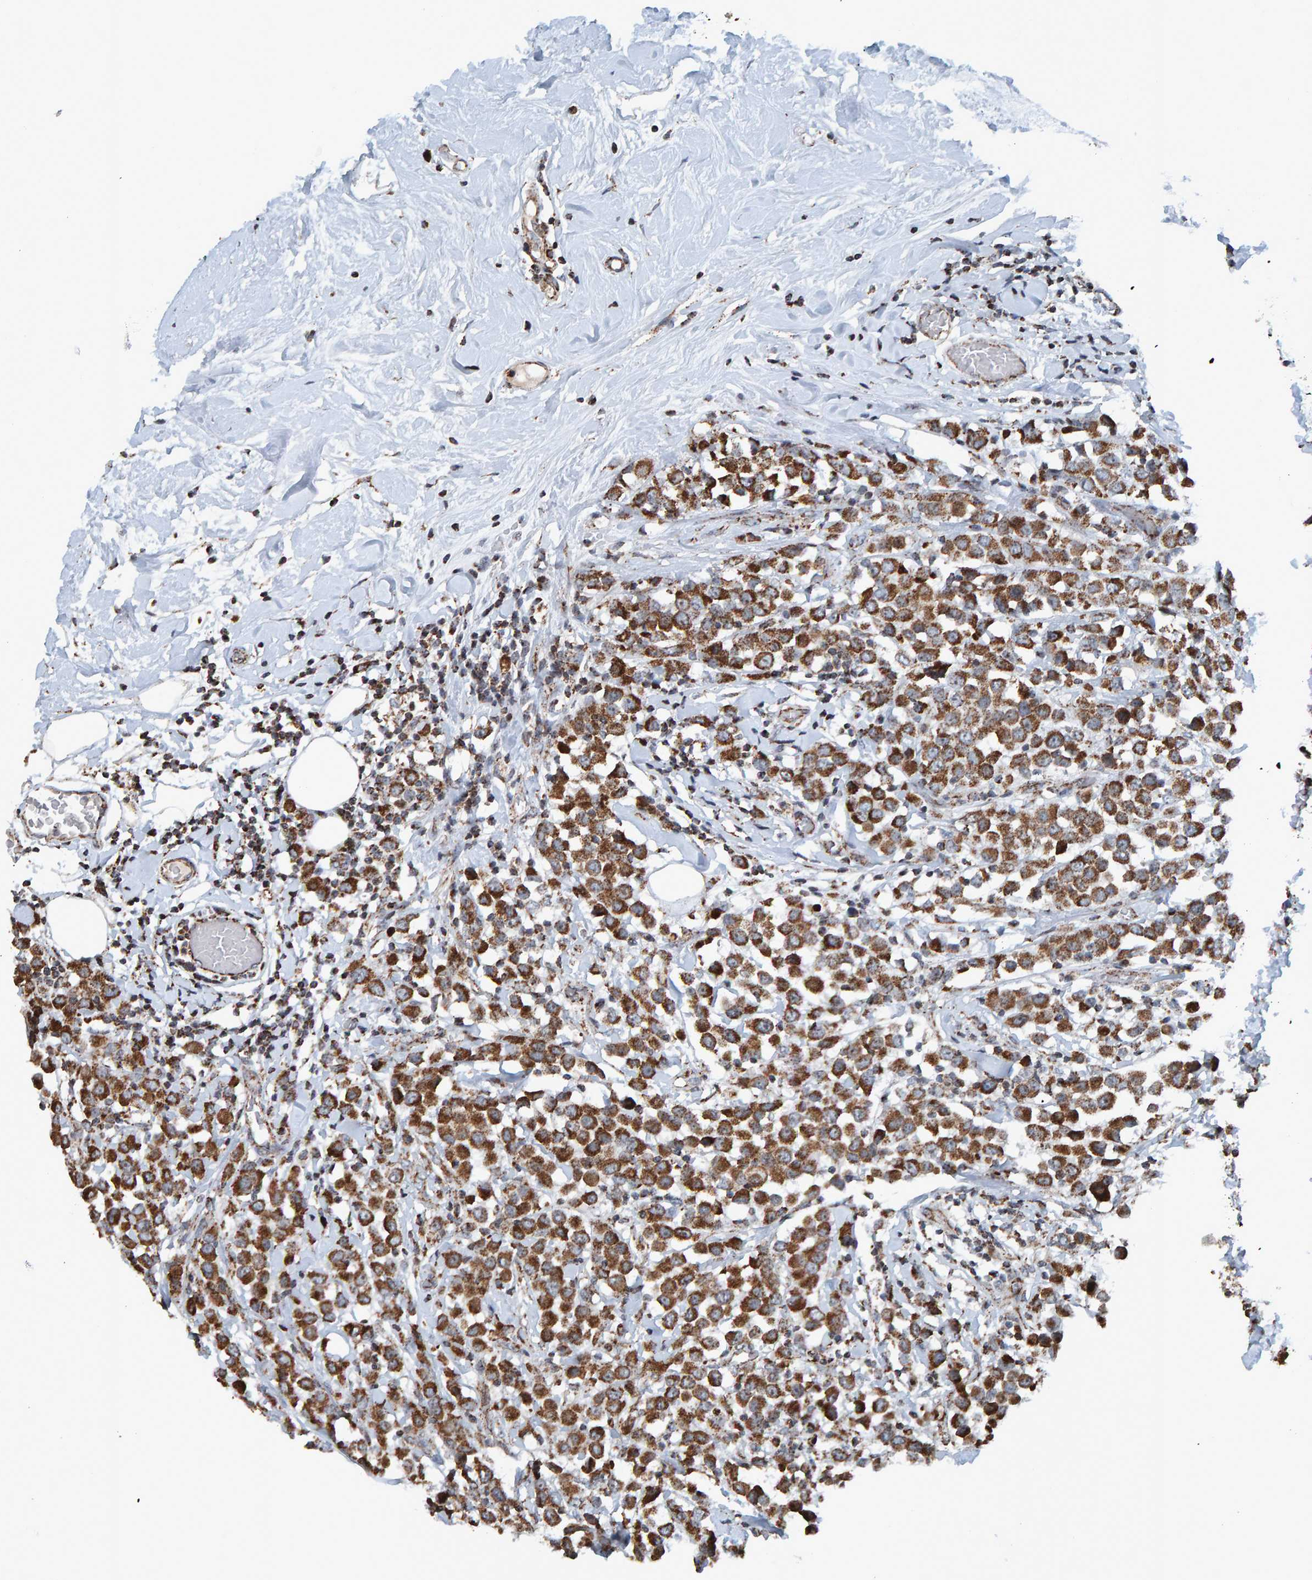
{"staining": {"intensity": "strong", "quantity": ">75%", "location": "cytoplasmic/membranous"}, "tissue": "breast cancer", "cell_type": "Tumor cells", "image_type": "cancer", "snomed": [{"axis": "morphology", "description": "Duct carcinoma"}, {"axis": "topography", "description": "Breast"}], "caption": "Immunohistochemistry (IHC) of human breast cancer demonstrates high levels of strong cytoplasmic/membranous staining in about >75% of tumor cells.", "gene": "ZNF48", "patient": {"sex": "female", "age": 61}}